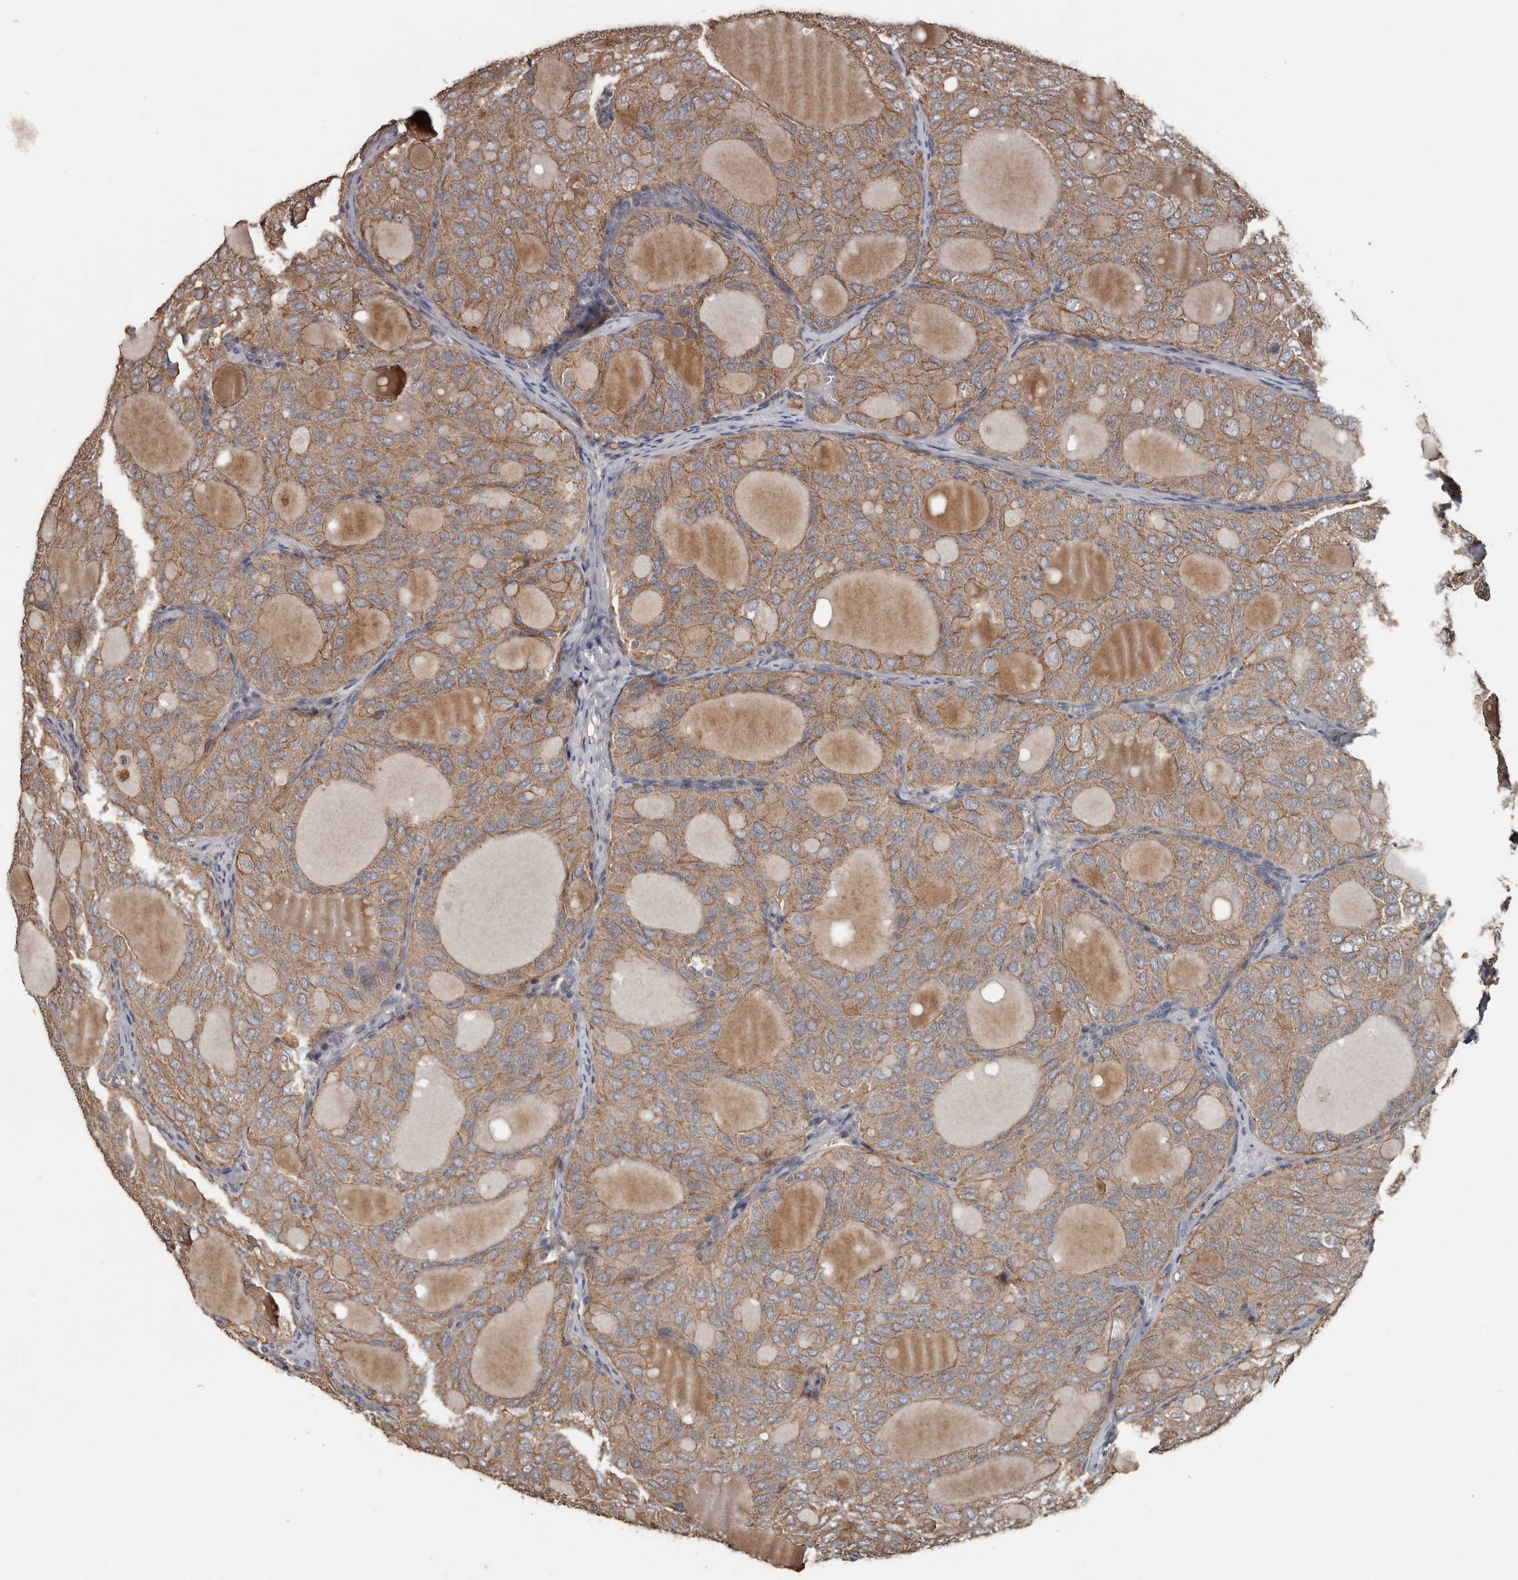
{"staining": {"intensity": "moderate", "quantity": ">75%", "location": "cytoplasmic/membranous"}, "tissue": "thyroid cancer", "cell_type": "Tumor cells", "image_type": "cancer", "snomed": [{"axis": "morphology", "description": "Follicular adenoma carcinoma, NOS"}, {"axis": "topography", "description": "Thyroid gland"}], "caption": "Protein analysis of follicular adenoma carcinoma (thyroid) tissue reveals moderate cytoplasmic/membranous staining in about >75% of tumor cells. The protein is shown in brown color, while the nuclei are stained blue.", "gene": "HYAL4", "patient": {"sex": "male", "age": 75}}